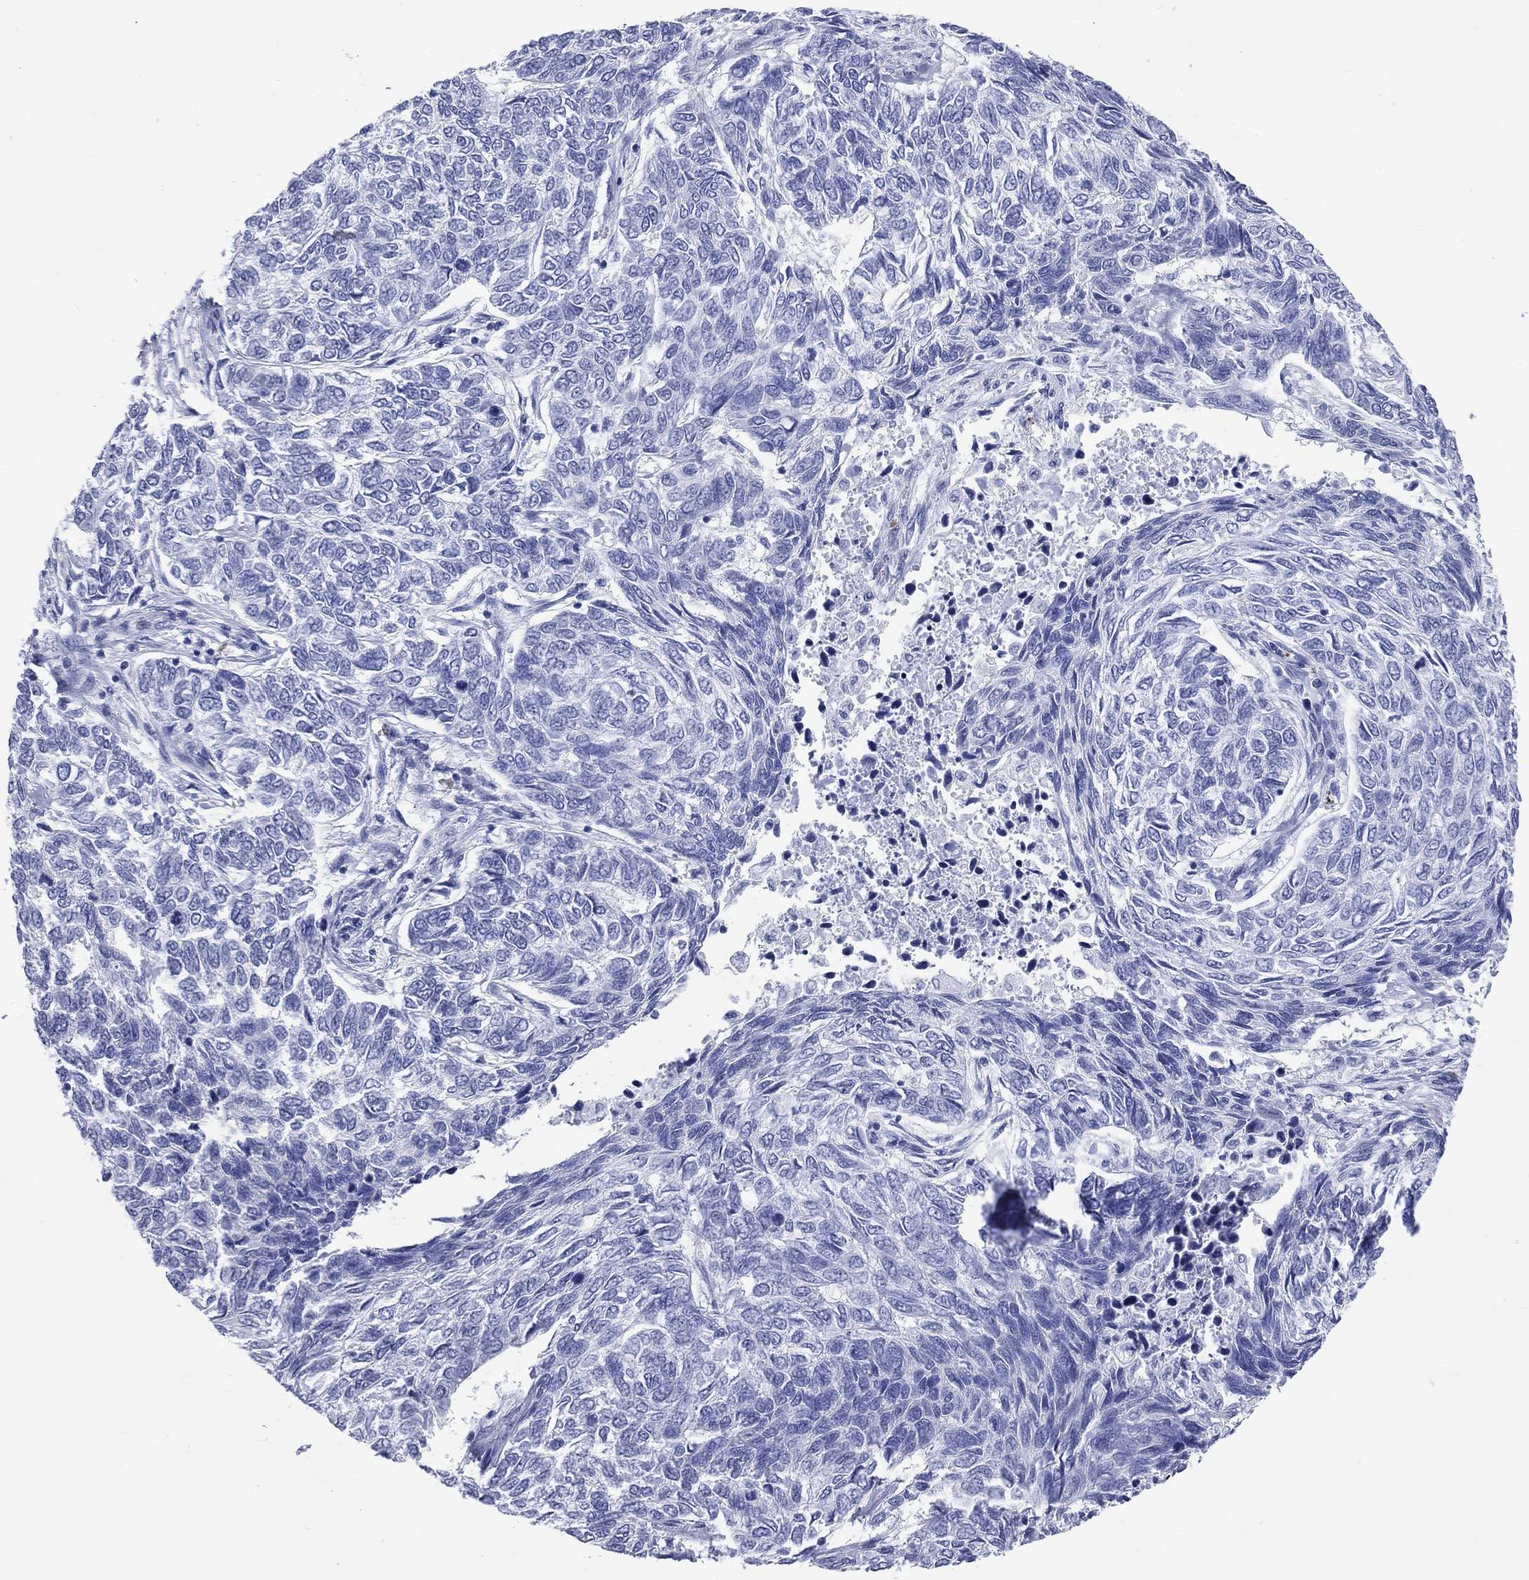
{"staining": {"intensity": "negative", "quantity": "none", "location": "none"}, "tissue": "skin cancer", "cell_type": "Tumor cells", "image_type": "cancer", "snomed": [{"axis": "morphology", "description": "Basal cell carcinoma"}, {"axis": "topography", "description": "Skin"}], "caption": "Human skin cancer (basal cell carcinoma) stained for a protein using immunohistochemistry (IHC) displays no expression in tumor cells.", "gene": "SYP", "patient": {"sex": "female", "age": 65}}